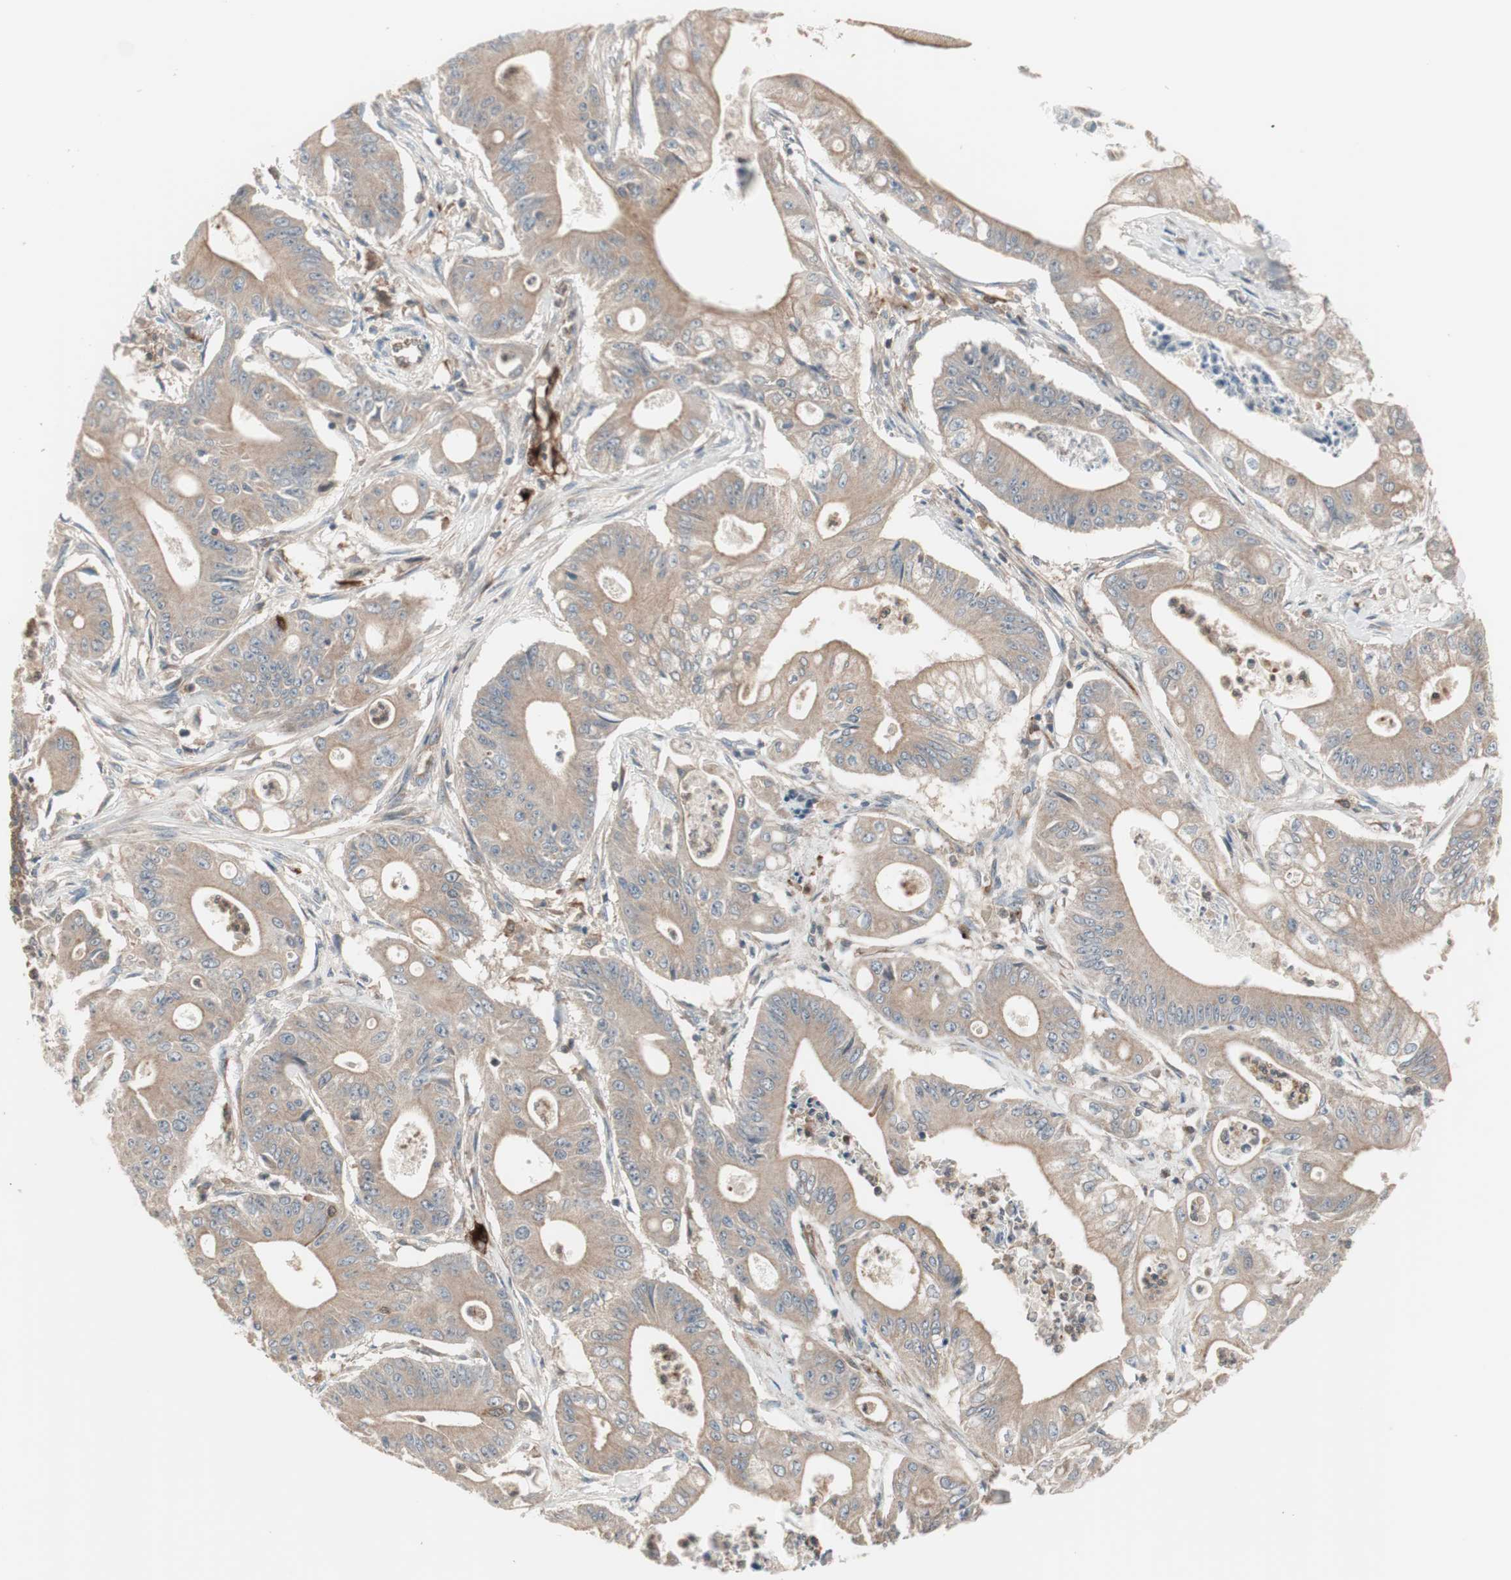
{"staining": {"intensity": "moderate", "quantity": ">75%", "location": "cytoplasmic/membranous"}, "tissue": "pancreatic cancer", "cell_type": "Tumor cells", "image_type": "cancer", "snomed": [{"axis": "morphology", "description": "Normal tissue, NOS"}, {"axis": "topography", "description": "Lymph node"}], "caption": "High-power microscopy captured an immunohistochemistry (IHC) photomicrograph of pancreatic cancer, revealing moderate cytoplasmic/membranous staining in about >75% of tumor cells.", "gene": "STAB1", "patient": {"sex": "male", "age": 62}}